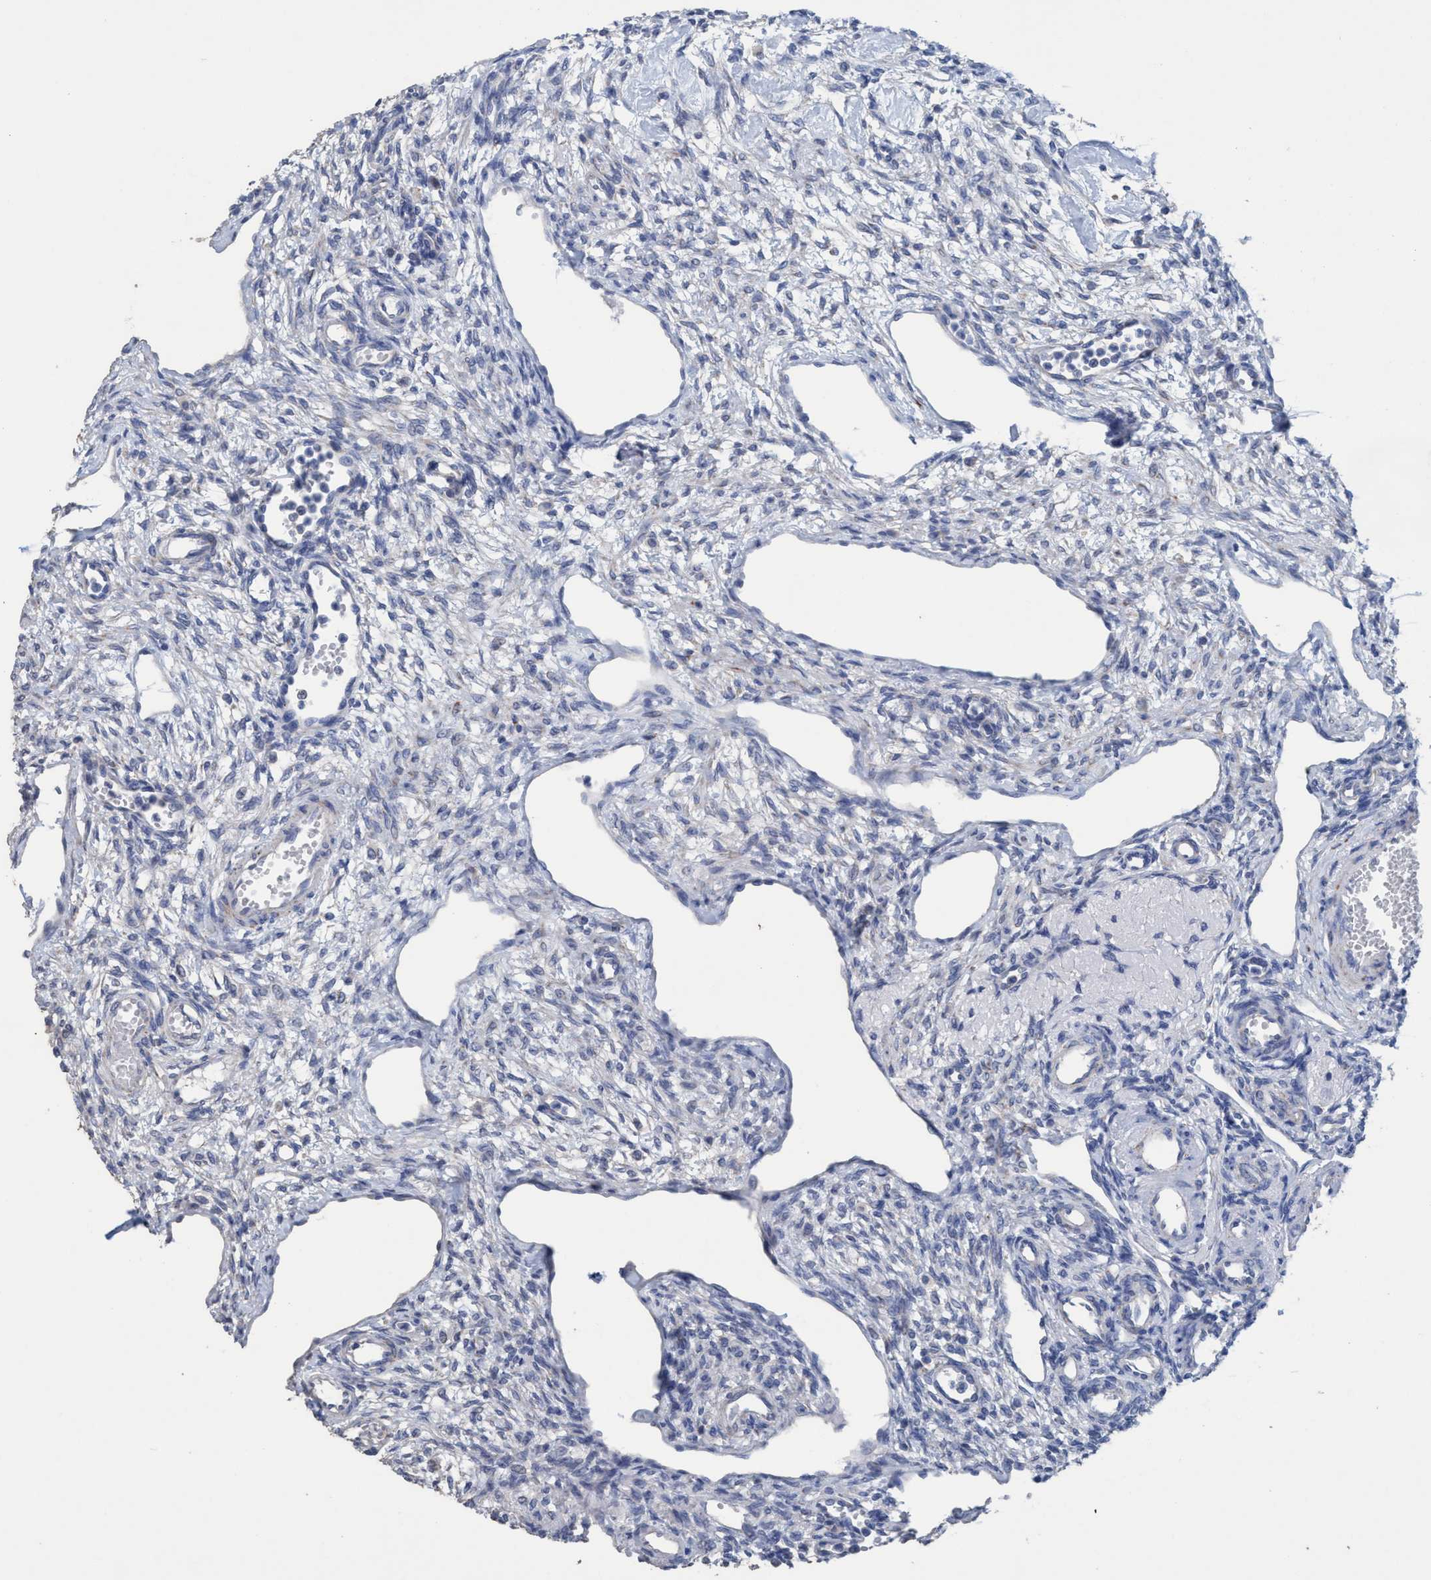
{"staining": {"intensity": "negative", "quantity": "none", "location": "none"}, "tissue": "ovary", "cell_type": "Ovarian stroma cells", "image_type": "normal", "snomed": [{"axis": "morphology", "description": "Normal tissue, NOS"}, {"axis": "topography", "description": "Ovary"}], "caption": "Ovarian stroma cells show no significant expression in normal ovary. Nuclei are stained in blue.", "gene": "RSAD1", "patient": {"sex": "female", "age": 33}}